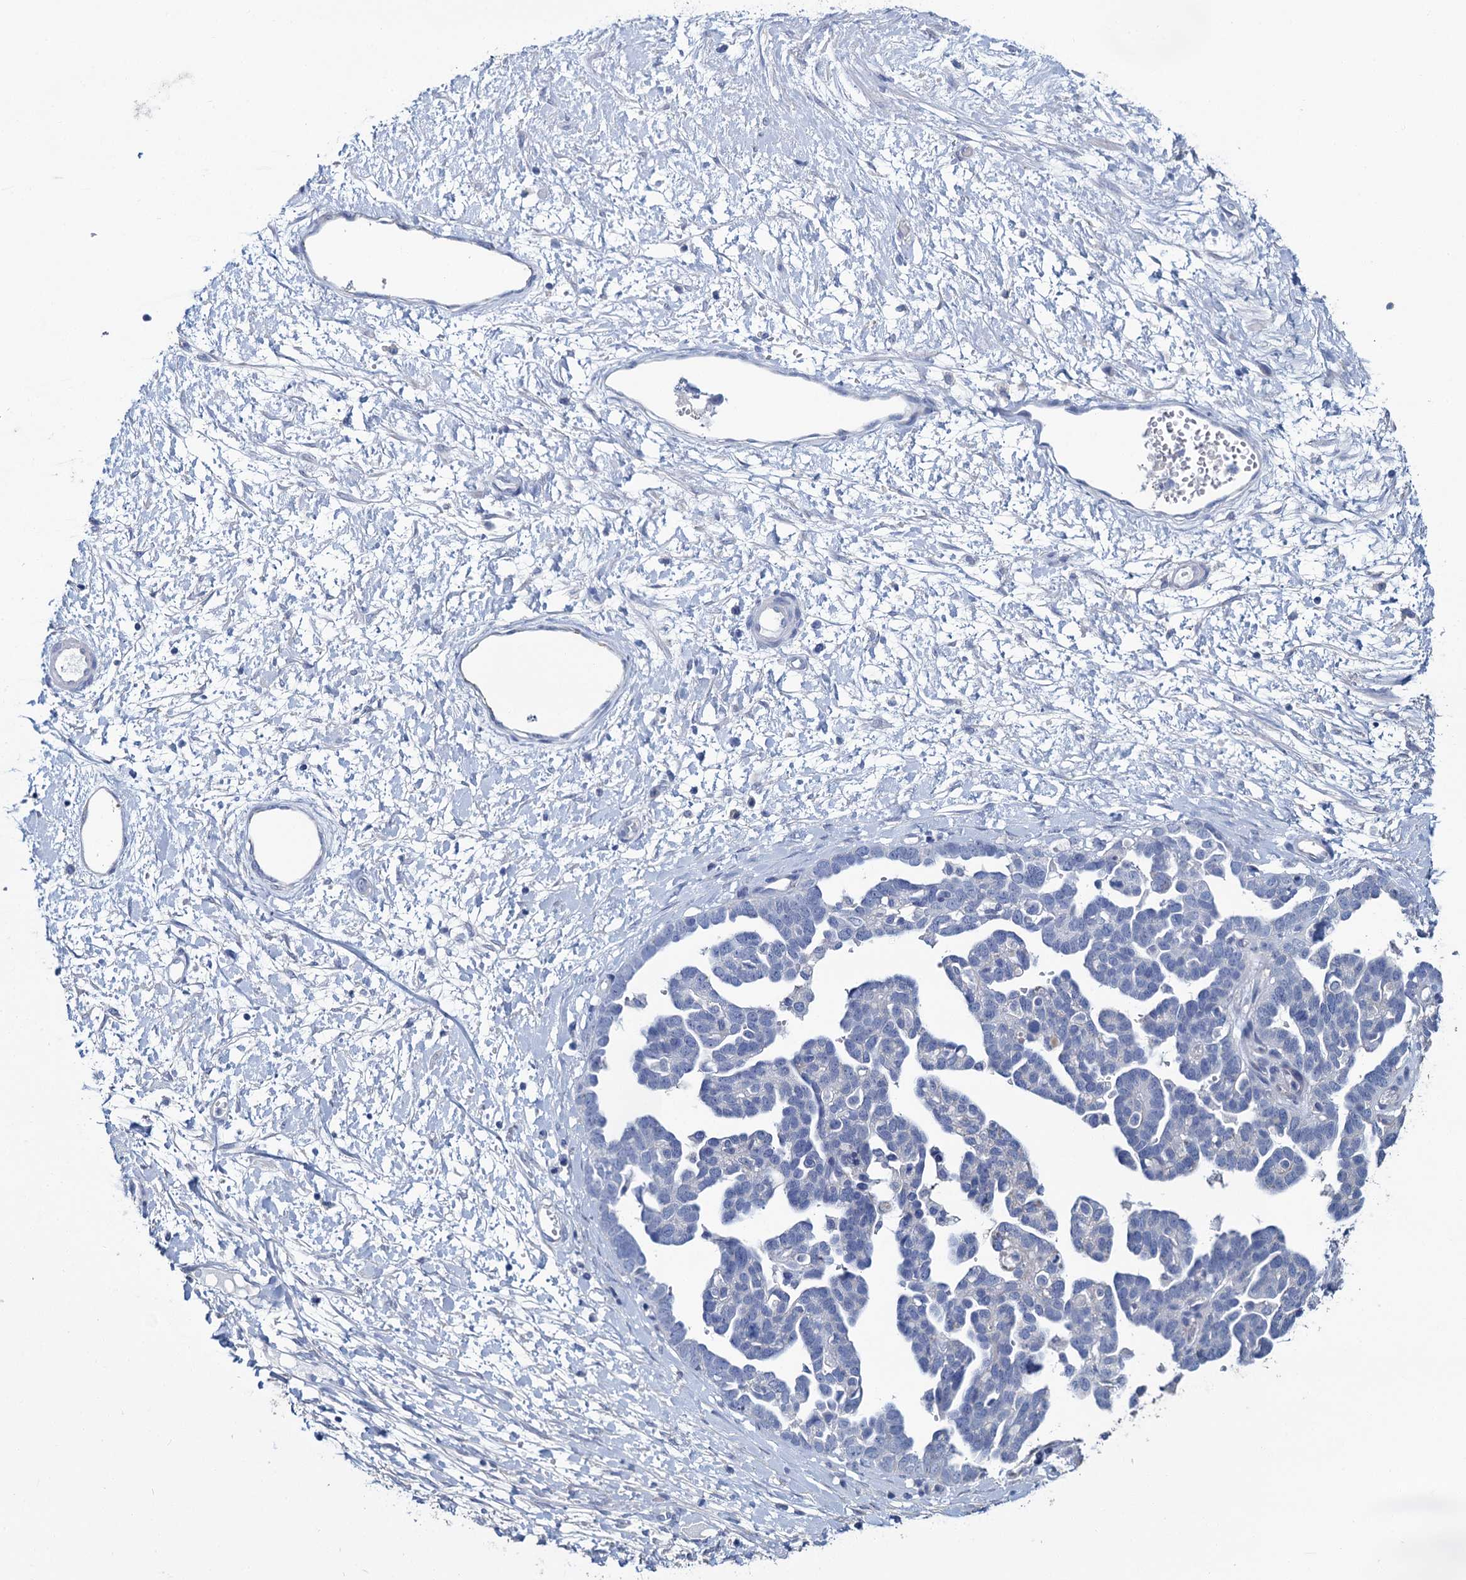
{"staining": {"intensity": "negative", "quantity": "none", "location": "none"}, "tissue": "ovarian cancer", "cell_type": "Tumor cells", "image_type": "cancer", "snomed": [{"axis": "morphology", "description": "Cystadenocarcinoma, serous, NOS"}, {"axis": "topography", "description": "Ovary"}], "caption": "DAB immunohistochemical staining of human serous cystadenocarcinoma (ovarian) shows no significant staining in tumor cells.", "gene": "SNCB", "patient": {"sex": "female", "age": 54}}